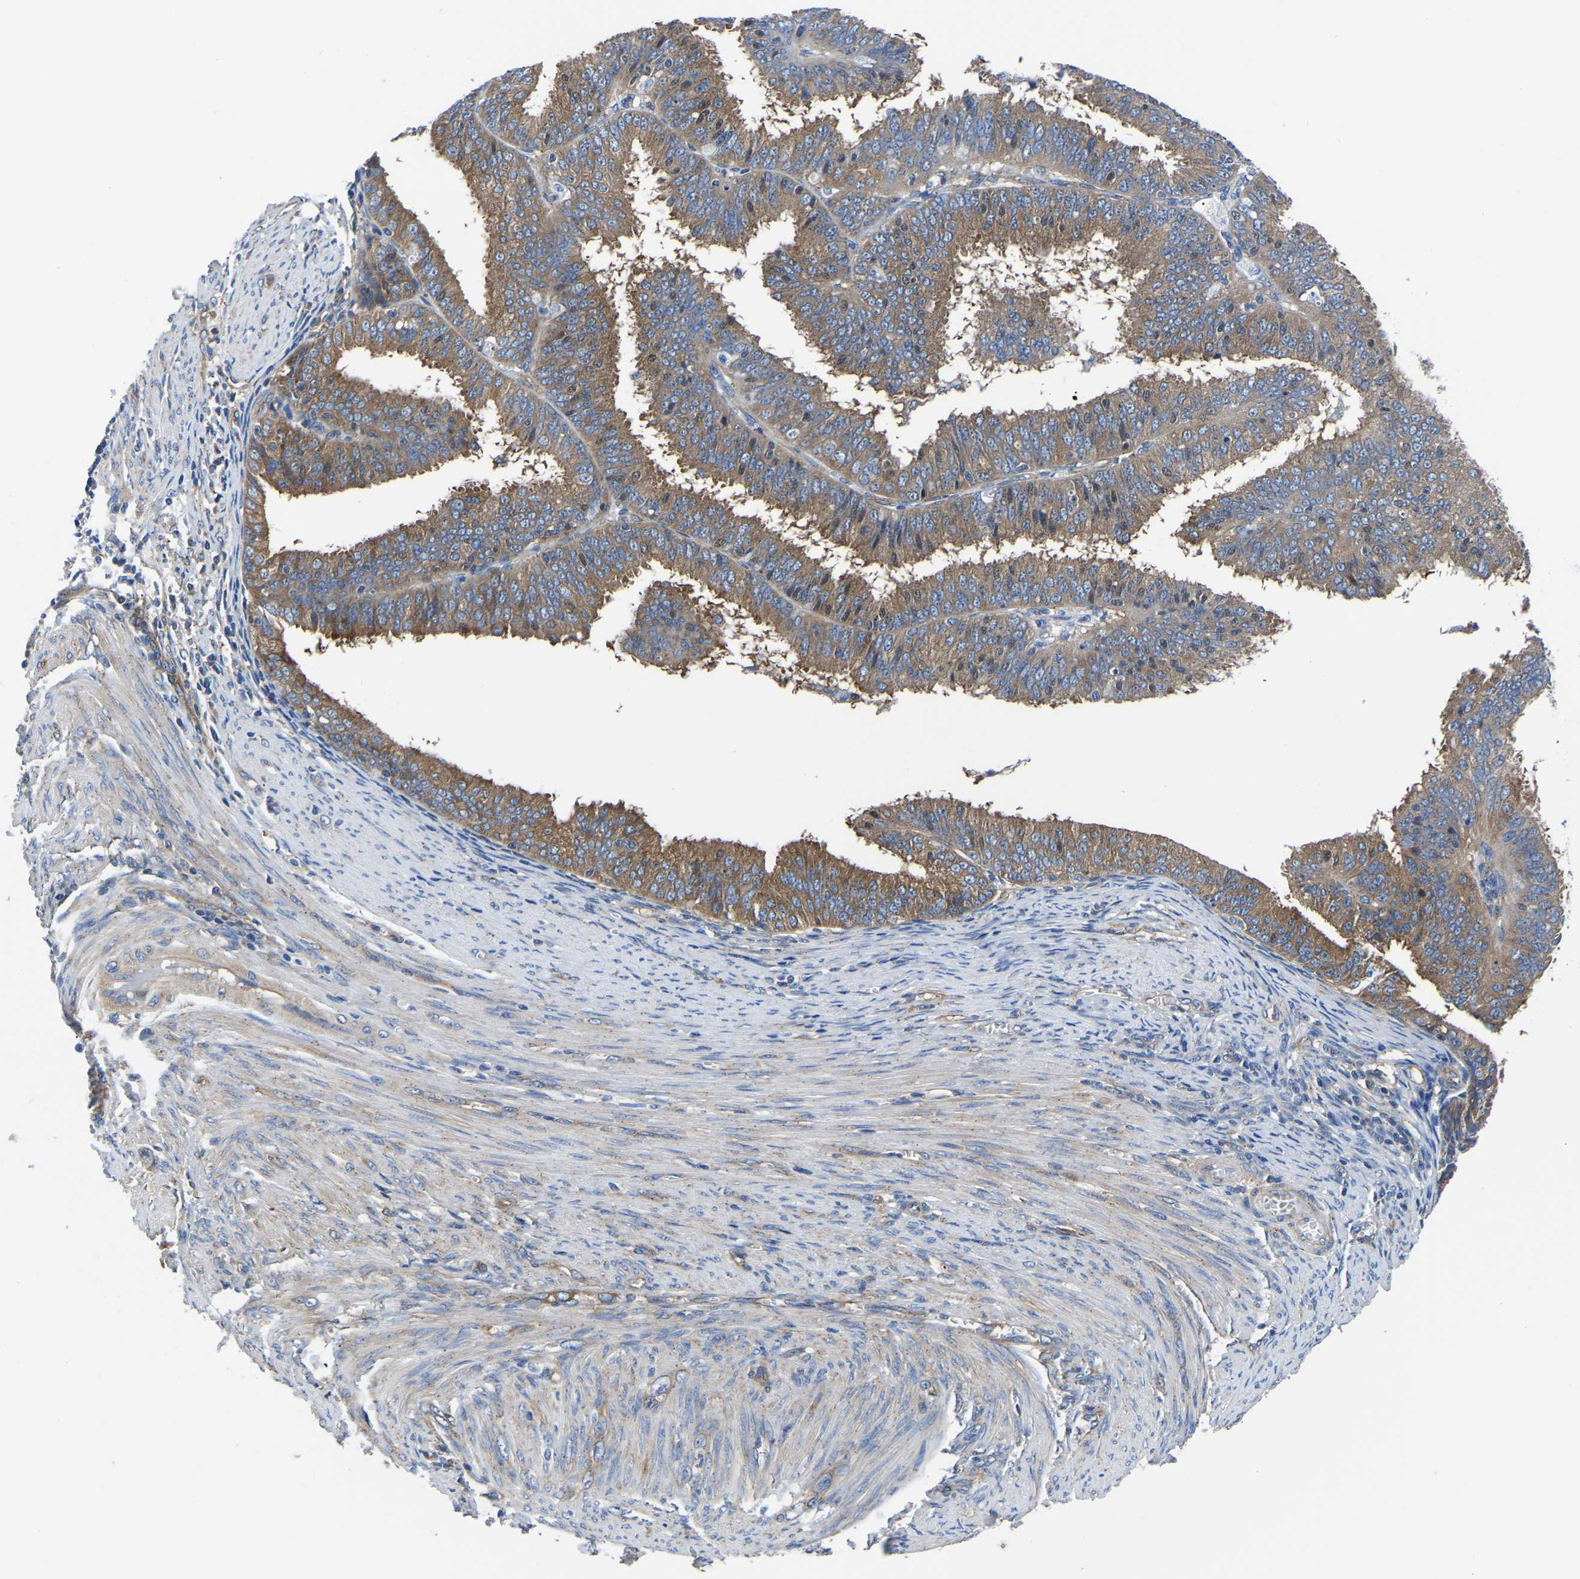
{"staining": {"intensity": "weak", "quantity": ">75%", "location": "cytoplasmic/membranous"}, "tissue": "endometrial cancer", "cell_type": "Tumor cells", "image_type": "cancer", "snomed": [{"axis": "morphology", "description": "Adenocarcinoma, NOS"}, {"axis": "topography", "description": "Endometrium"}], "caption": "This micrograph demonstrates adenocarcinoma (endometrial) stained with immunohistochemistry (IHC) to label a protein in brown. The cytoplasmic/membranous of tumor cells show weak positivity for the protein. Nuclei are counter-stained blue.", "gene": "TFG", "patient": {"sex": "female", "age": 70}}